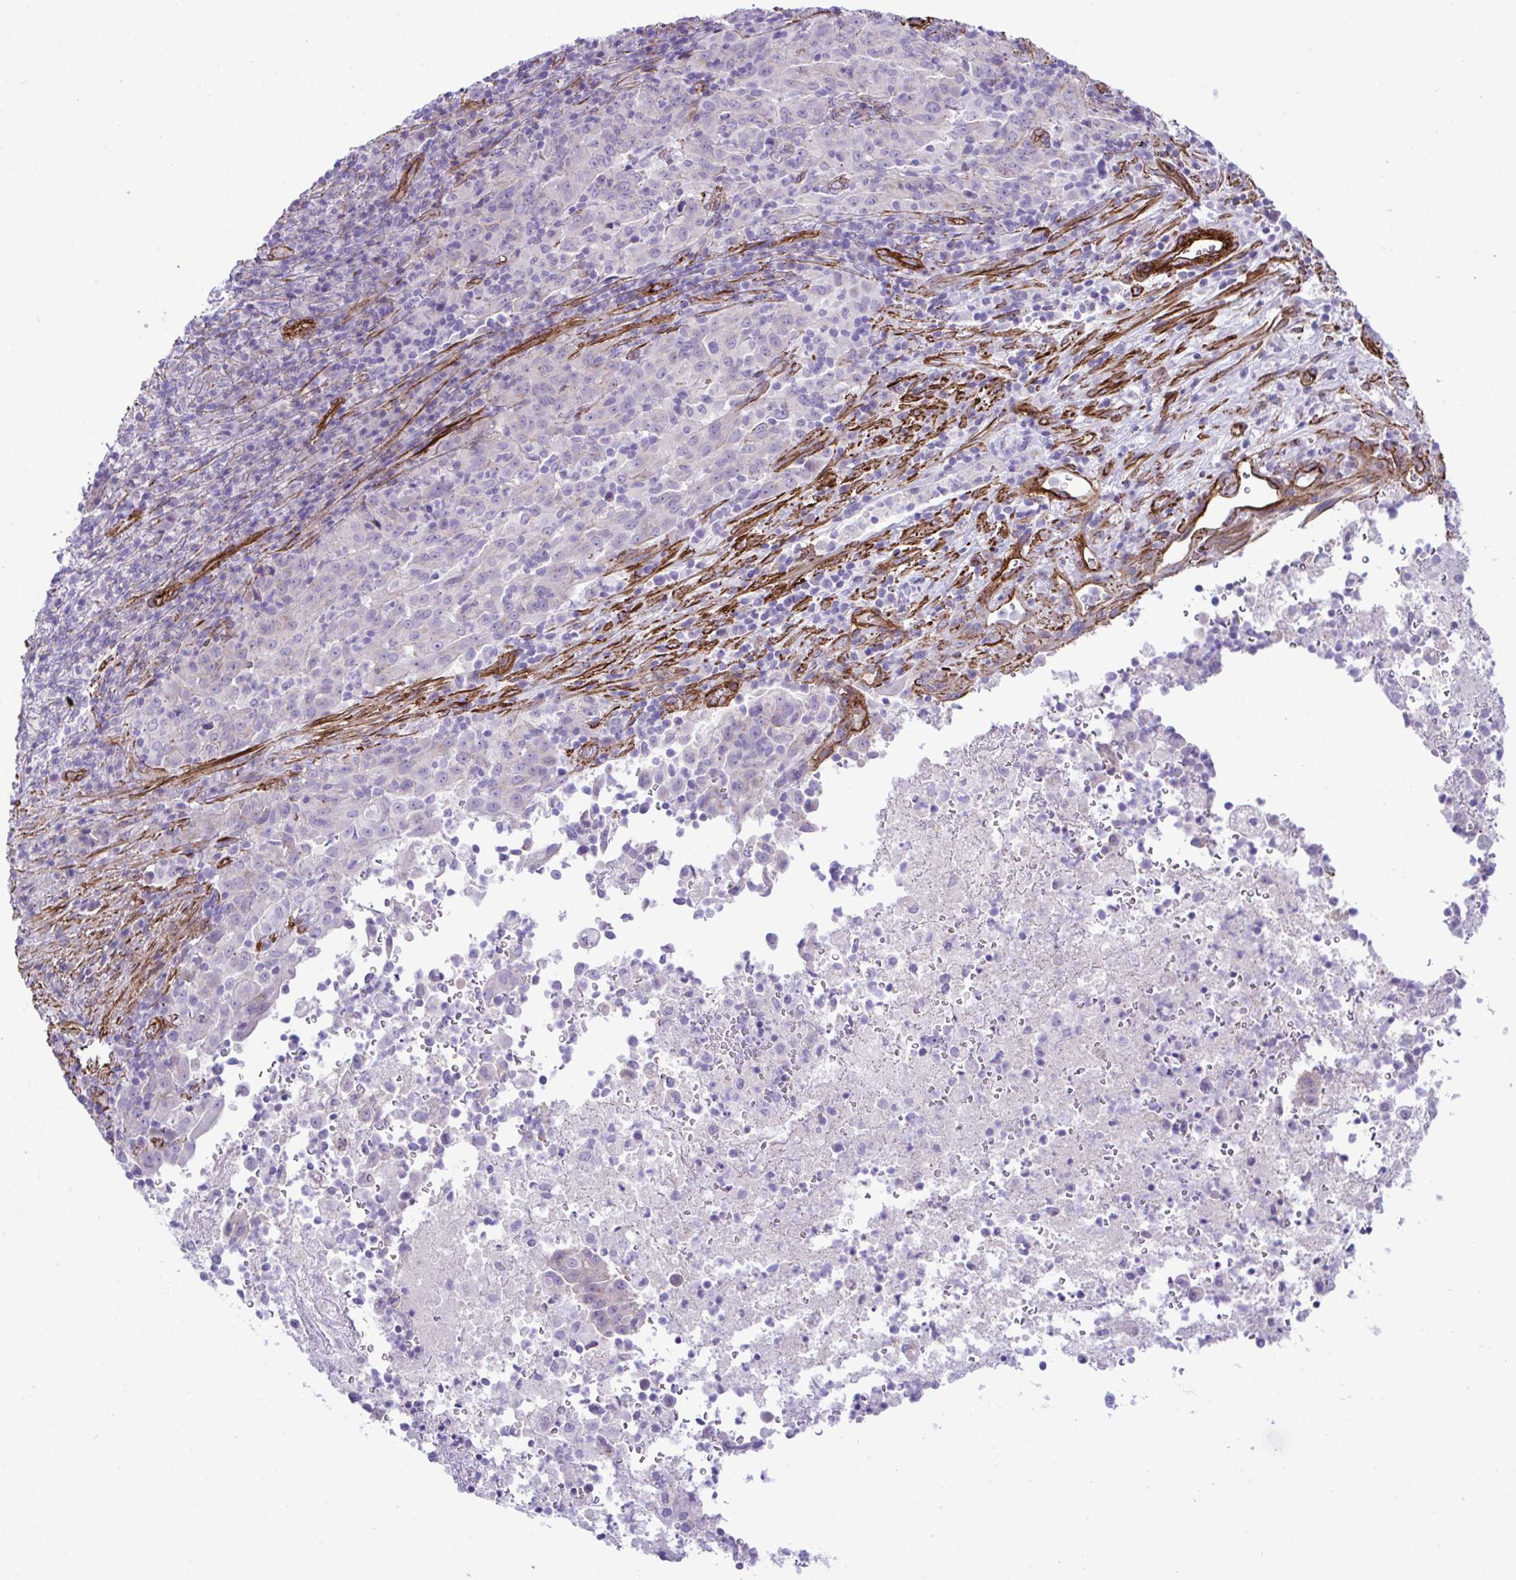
{"staining": {"intensity": "negative", "quantity": "none", "location": "none"}, "tissue": "pancreatic cancer", "cell_type": "Tumor cells", "image_type": "cancer", "snomed": [{"axis": "morphology", "description": "Adenocarcinoma, NOS"}, {"axis": "topography", "description": "Pancreas"}], "caption": "Protein analysis of adenocarcinoma (pancreatic) reveals no significant staining in tumor cells.", "gene": "SYNPO2L", "patient": {"sex": "male", "age": 63}}